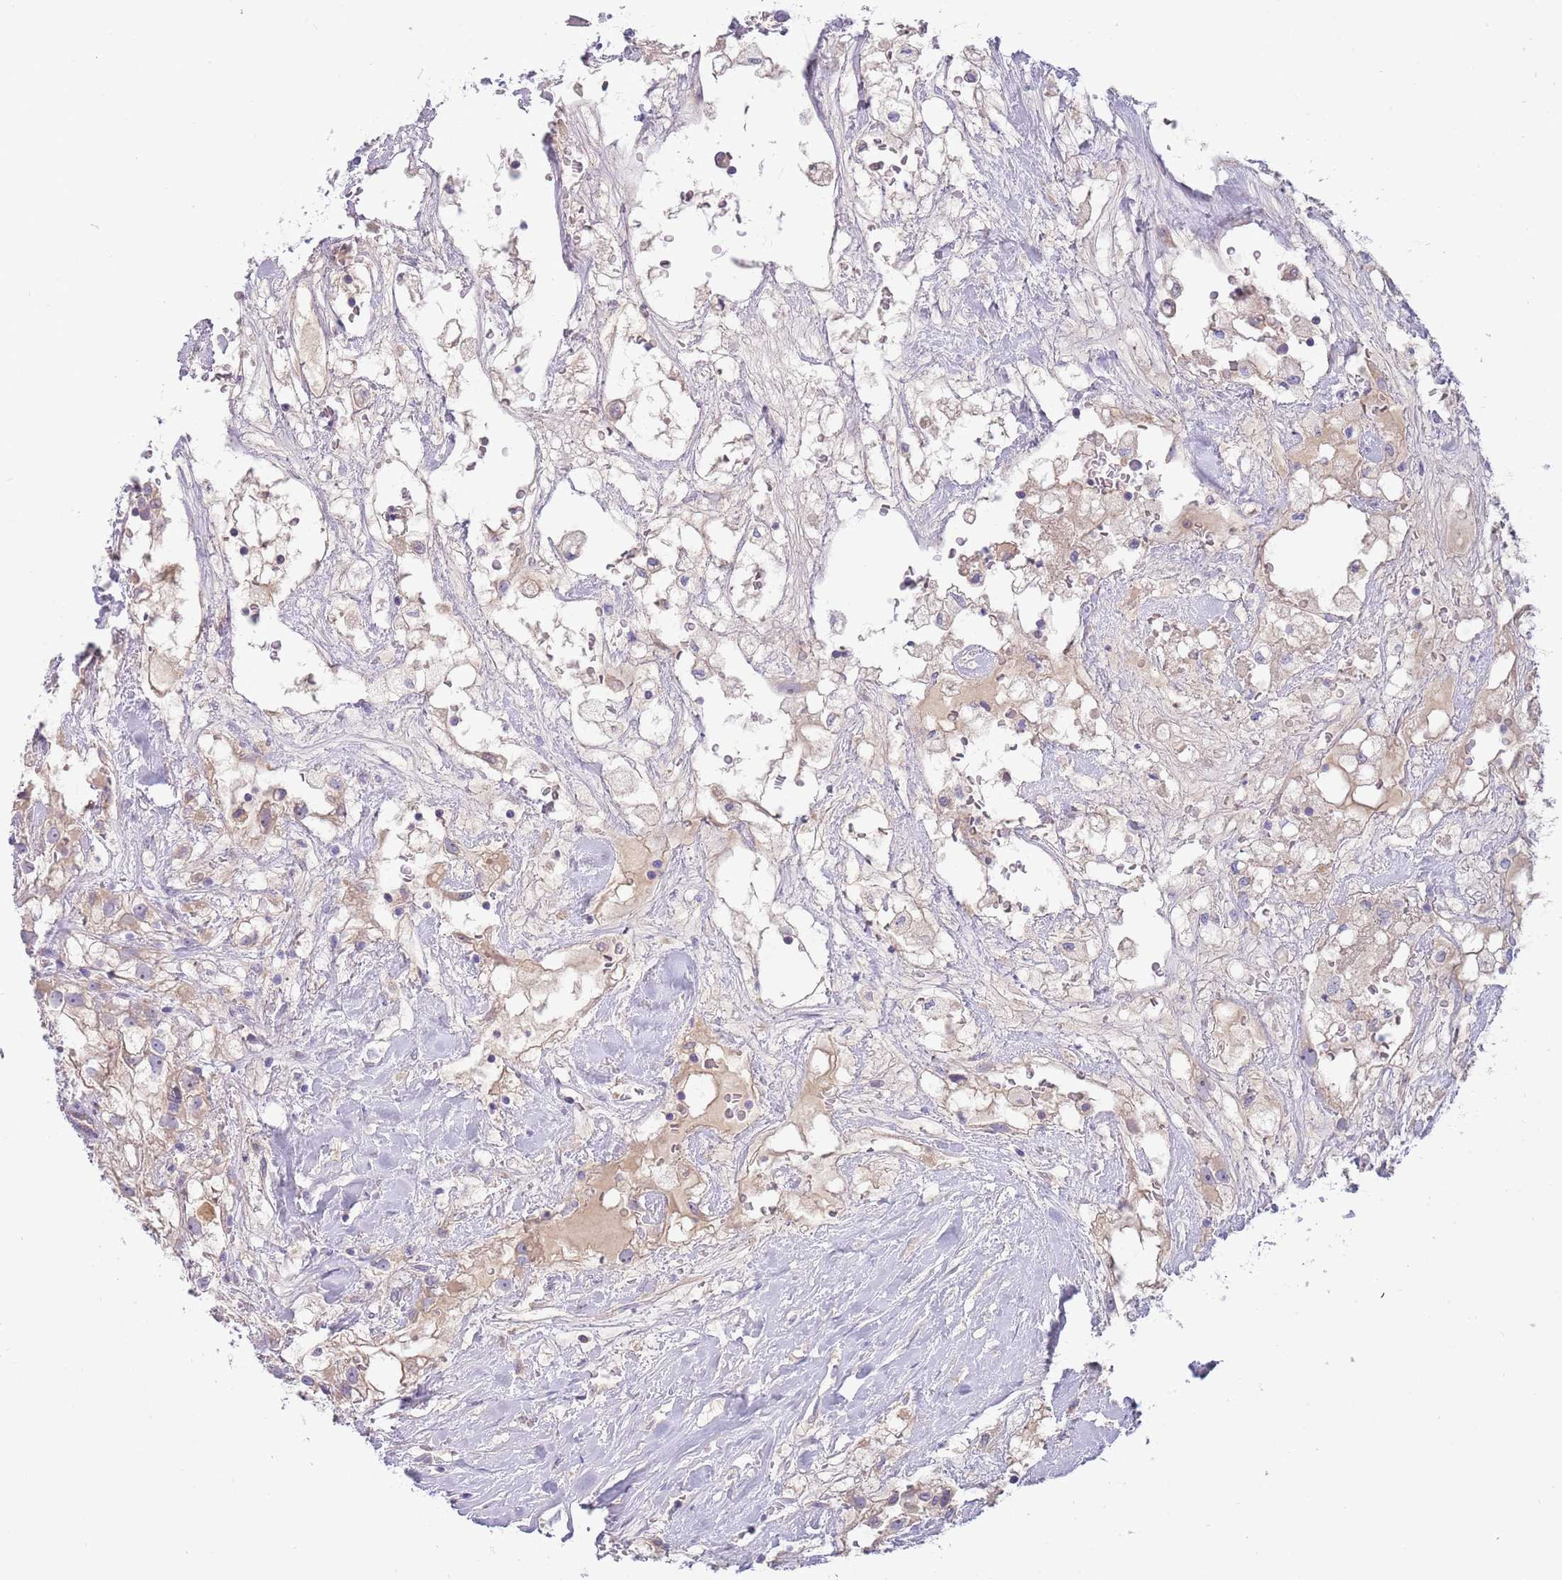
{"staining": {"intensity": "negative", "quantity": "none", "location": "none"}, "tissue": "renal cancer", "cell_type": "Tumor cells", "image_type": "cancer", "snomed": [{"axis": "morphology", "description": "Adenocarcinoma, NOS"}, {"axis": "topography", "description": "Kidney"}], "caption": "The immunohistochemistry micrograph has no significant positivity in tumor cells of renal adenocarcinoma tissue.", "gene": "CABYR", "patient": {"sex": "male", "age": 59}}